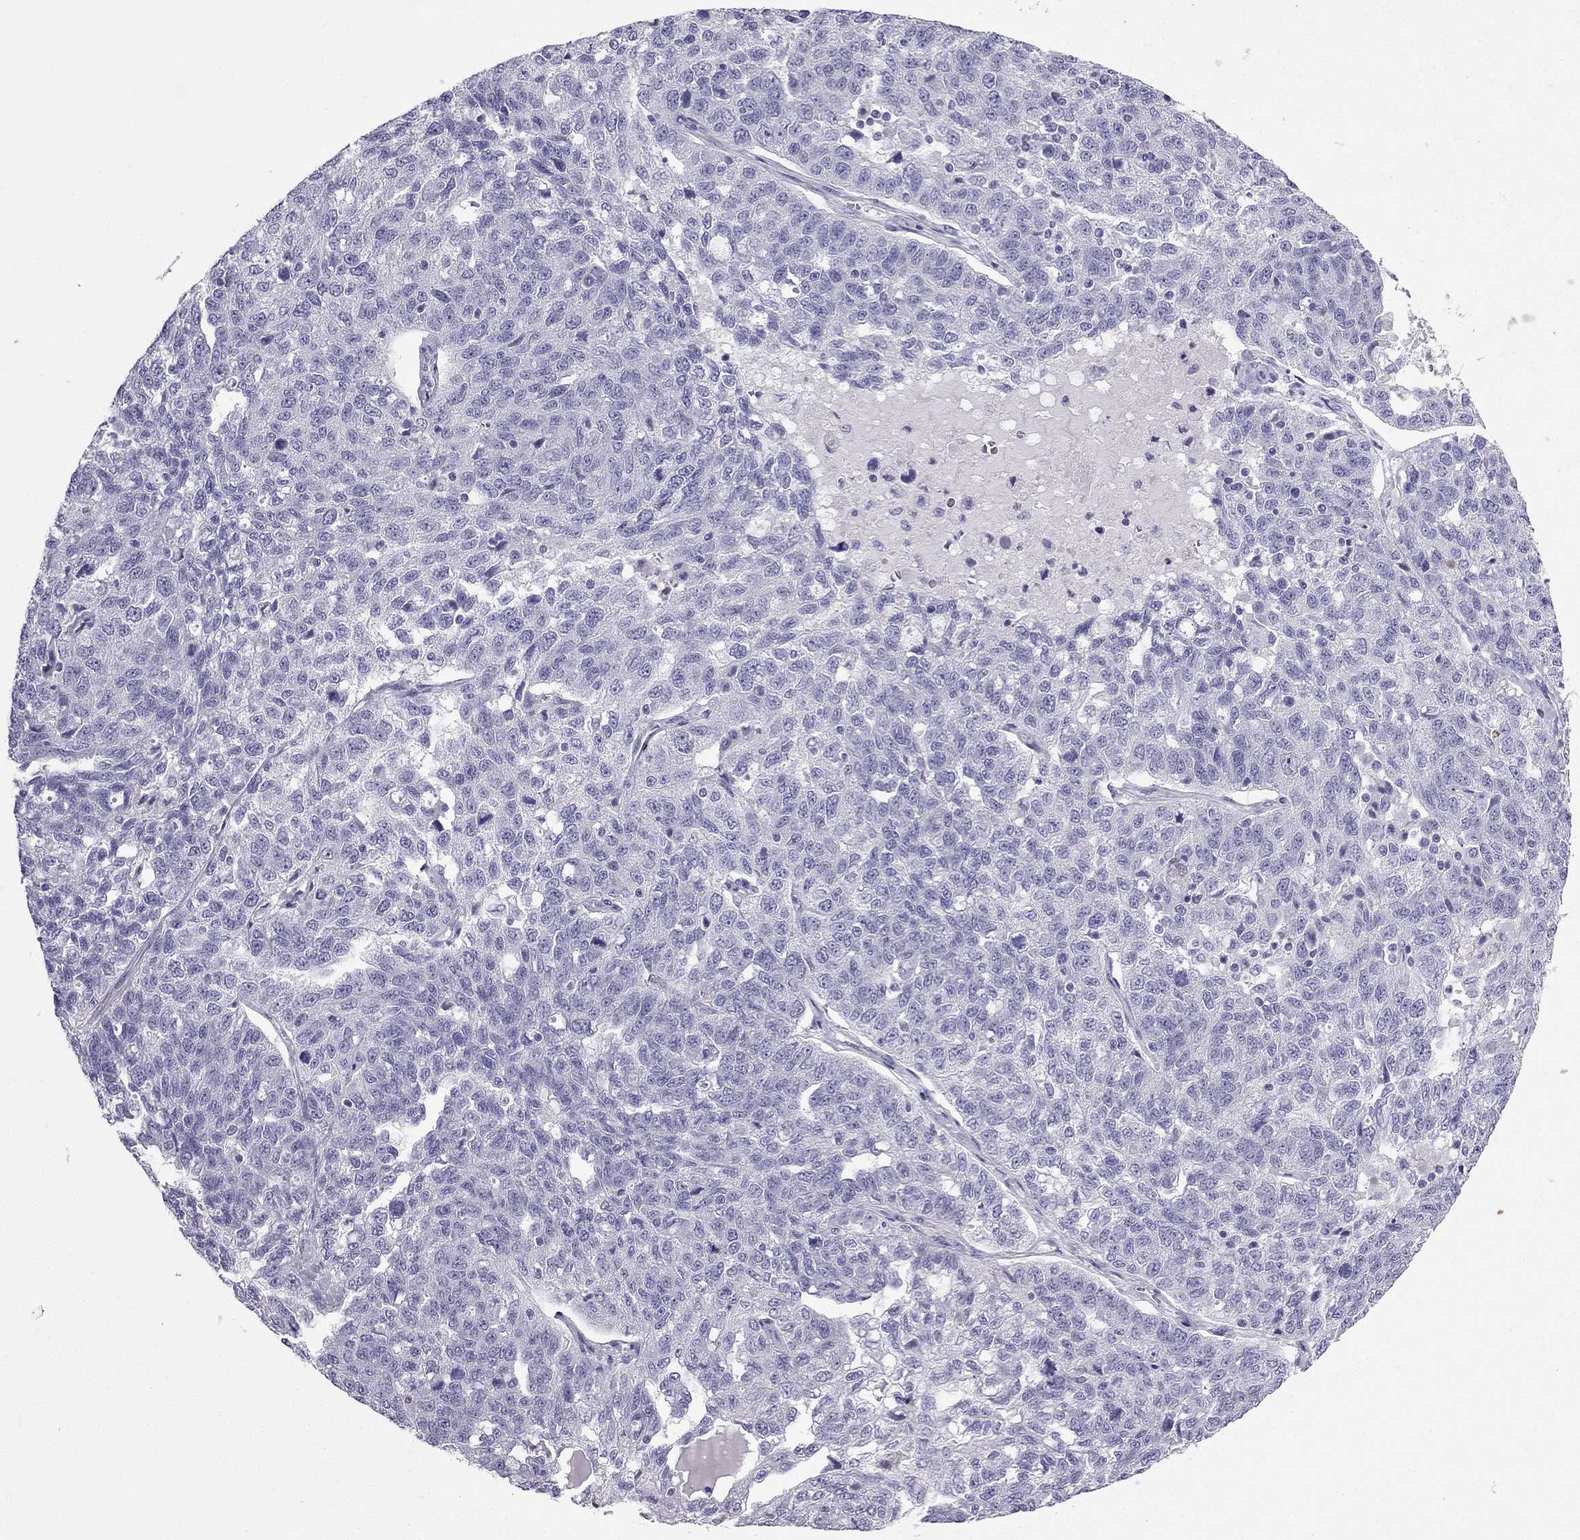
{"staining": {"intensity": "negative", "quantity": "none", "location": "none"}, "tissue": "ovarian cancer", "cell_type": "Tumor cells", "image_type": "cancer", "snomed": [{"axis": "morphology", "description": "Cystadenocarcinoma, serous, NOS"}, {"axis": "topography", "description": "Ovary"}], "caption": "Protein analysis of ovarian cancer exhibits no significant positivity in tumor cells.", "gene": "GJA8", "patient": {"sex": "female", "age": 71}}